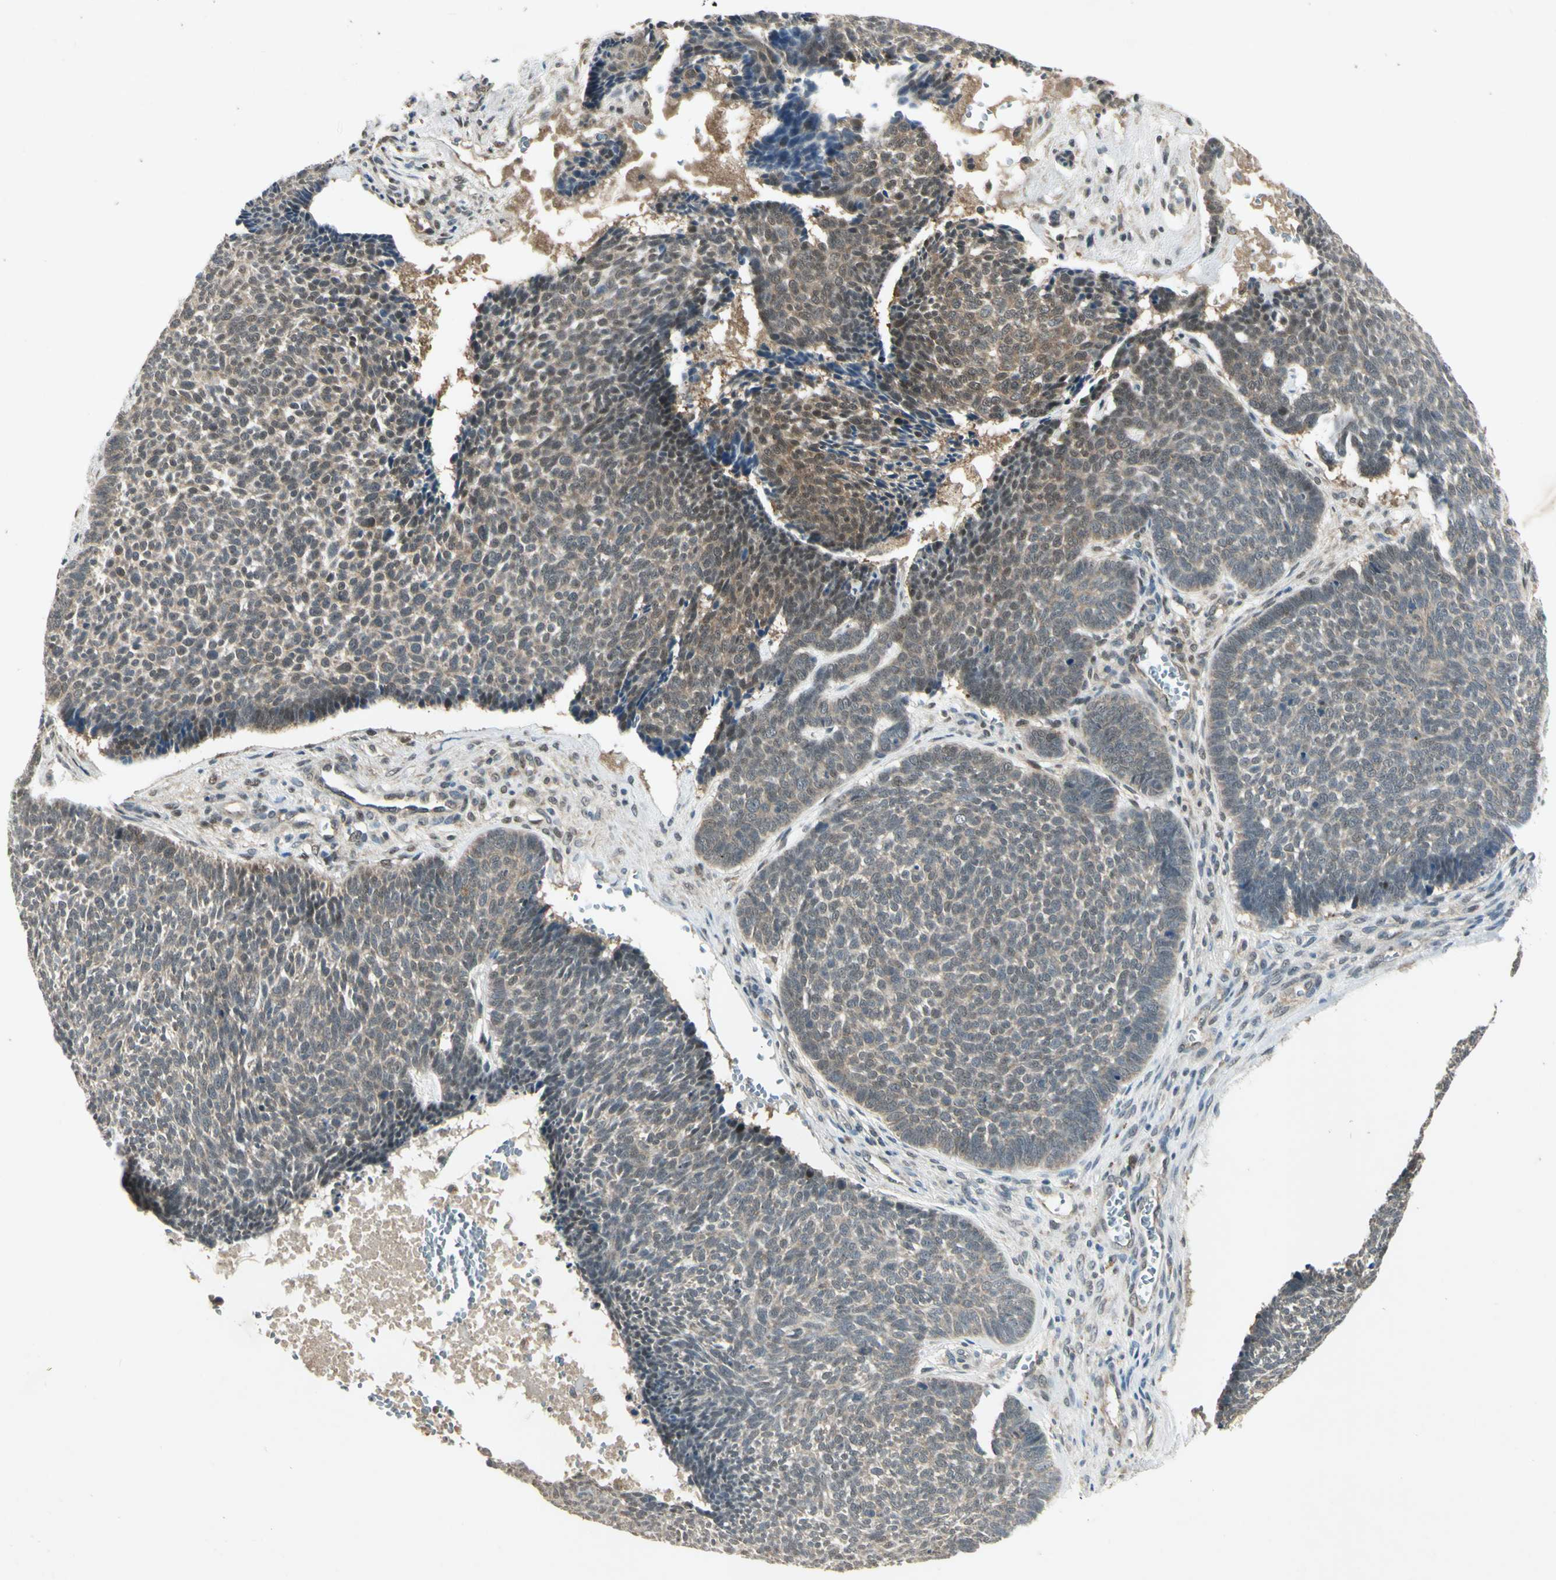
{"staining": {"intensity": "weak", "quantity": ">75%", "location": "cytoplasmic/membranous"}, "tissue": "skin cancer", "cell_type": "Tumor cells", "image_type": "cancer", "snomed": [{"axis": "morphology", "description": "Basal cell carcinoma"}, {"axis": "topography", "description": "Skin"}], "caption": "The photomicrograph exhibits immunohistochemical staining of skin cancer. There is weak cytoplasmic/membranous staining is seen in approximately >75% of tumor cells. Using DAB (3,3'-diaminobenzidine) (brown) and hematoxylin (blue) stains, captured at high magnification using brightfield microscopy.", "gene": "PSMD5", "patient": {"sex": "male", "age": 84}}